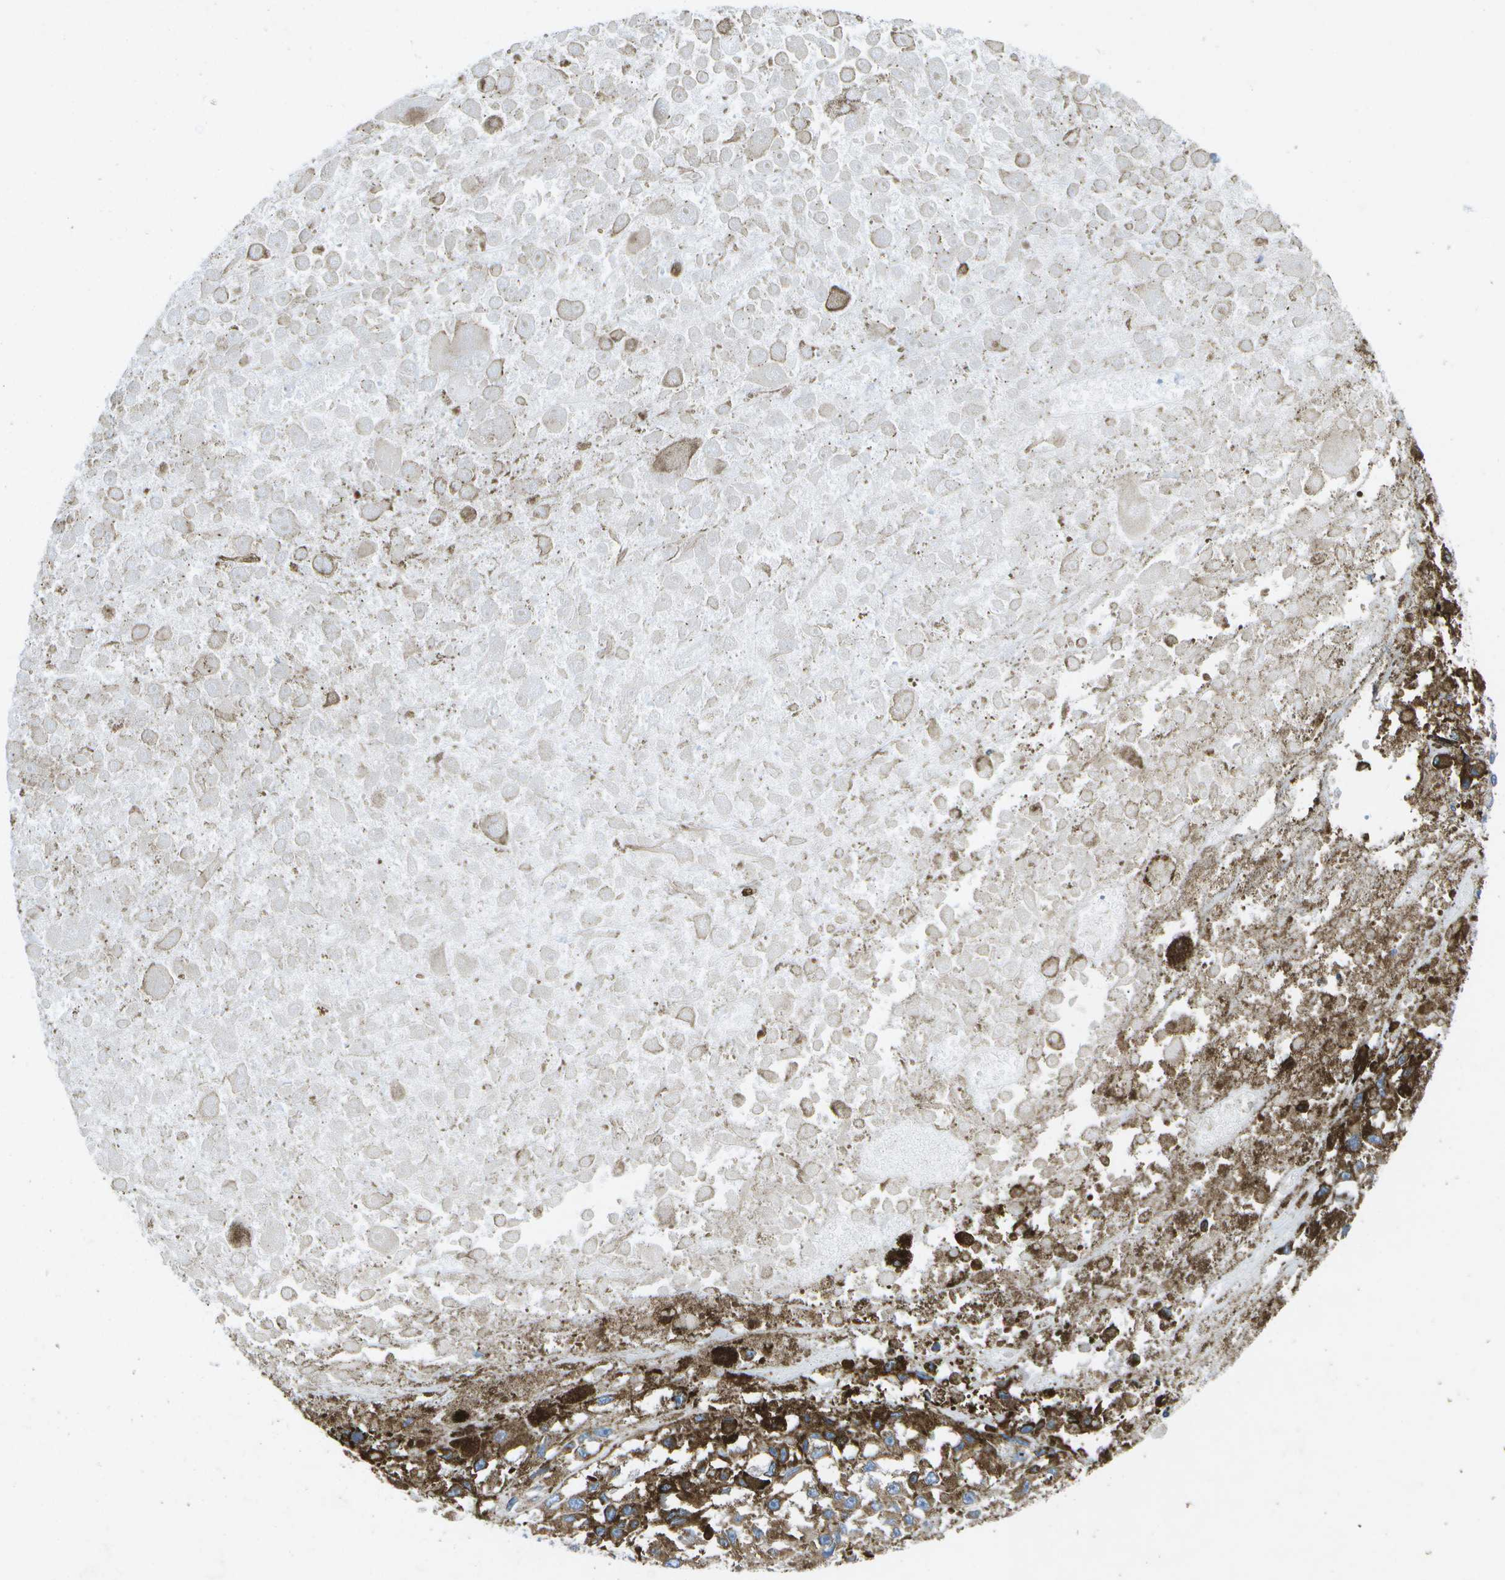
{"staining": {"intensity": "moderate", "quantity": ">75%", "location": "cytoplasmic/membranous"}, "tissue": "melanoma", "cell_type": "Tumor cells", "image_type": "cancer", "snomed": [{"axis": "morphology", "description": "Malignant melanoma, Metastatic site"}, {"axis": "topography", "description": "Lymph node"}], "caption": "Tumor cells show moderate cytoplasmic/membranous expression in approximately >75% of cells in malignant melanoma (metastatic site).", "gene": "GDF5", "patient": {"sex": "male", "age": 59}}